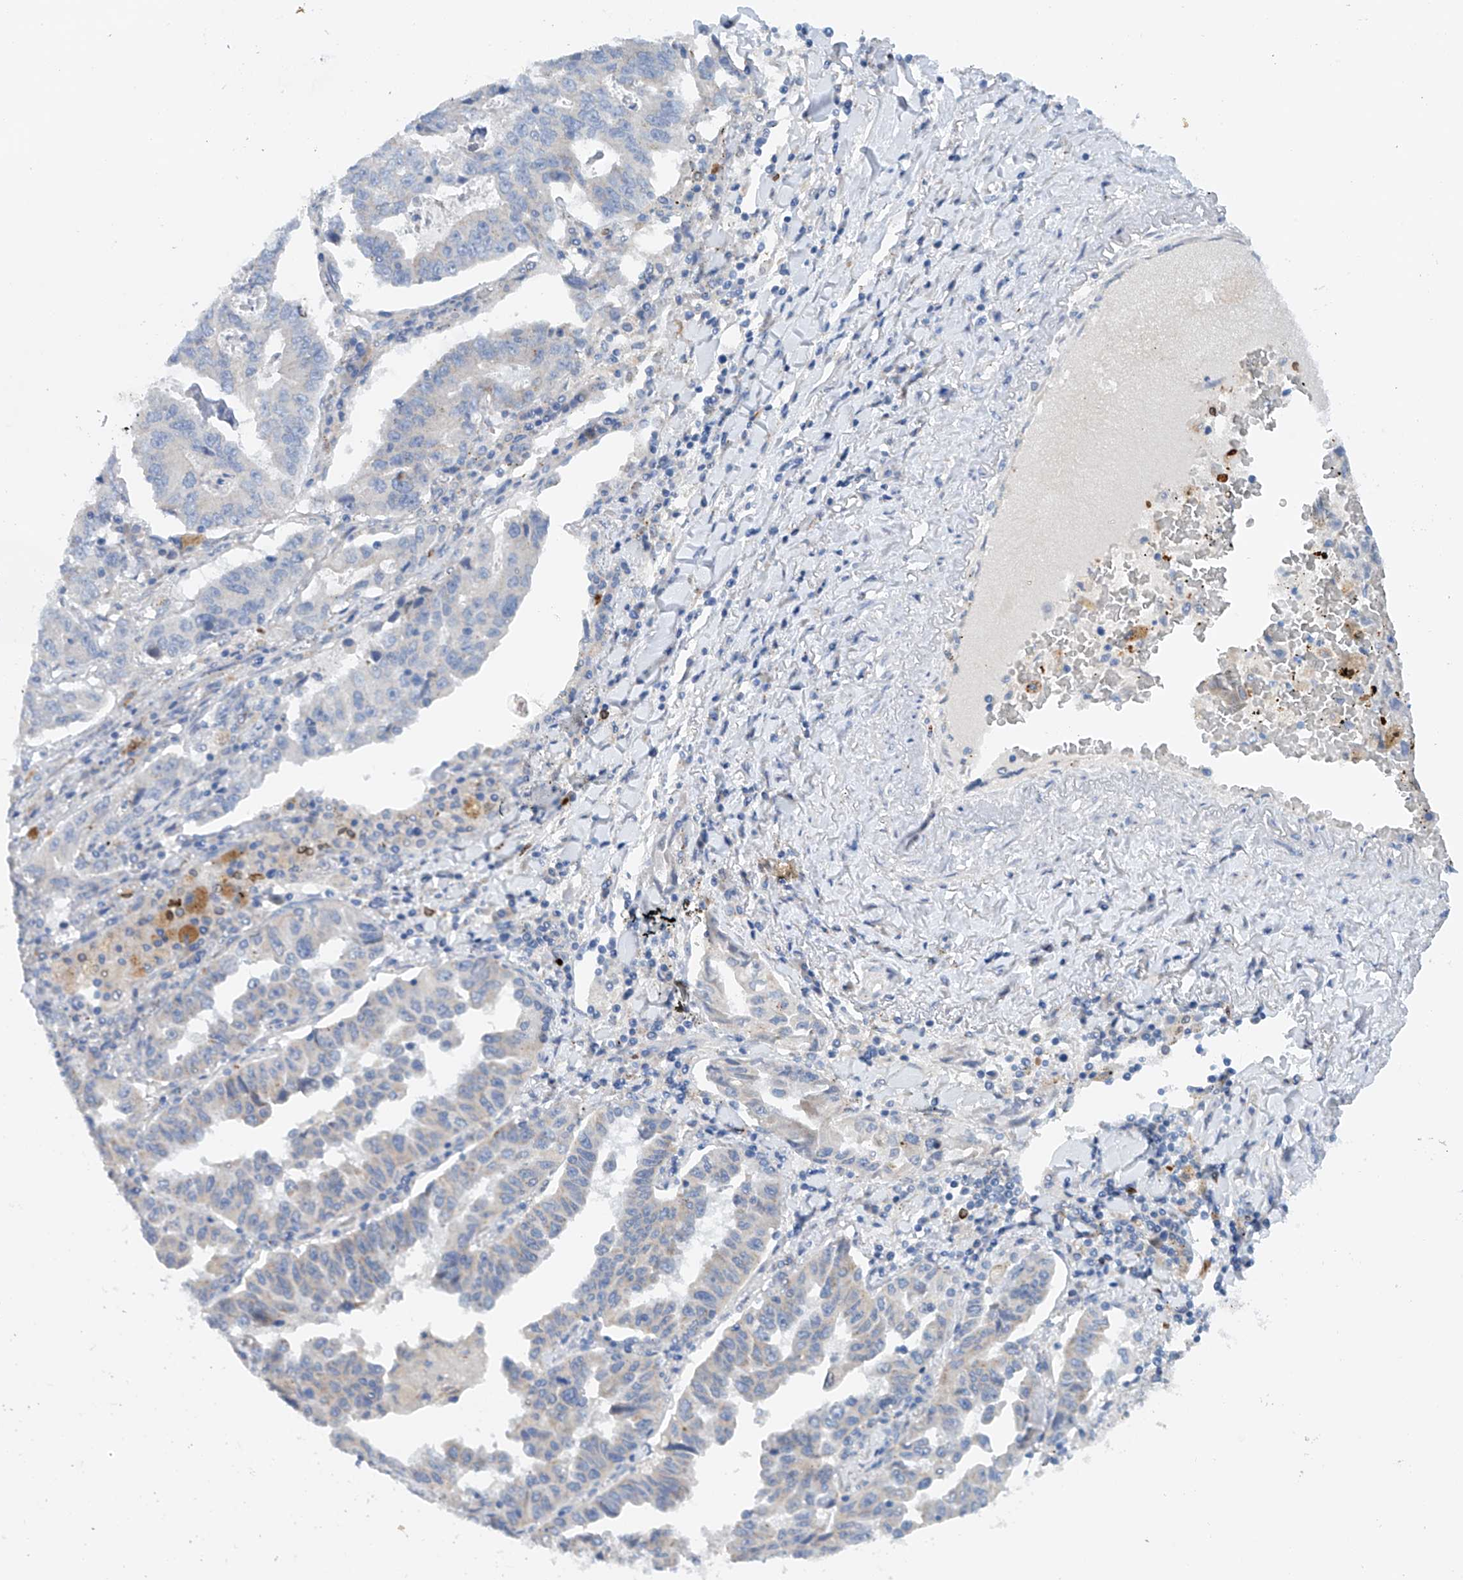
{"staining": {"intensity": "negative", "quantity": "none", "location": "none"}, "tissue": "lung cancer", "cell_type": "Tumor cells", "image_type": "cancer", "snomed": [{"axis": "morphology", "description": "Adenocarcinoma, NOS"}, {"axis": "topography", "description": "Lung"}], "caption": "DAB immunohistochemical staining of adenocarcinoma (lung) reveals no significant staining in tumor cells.", "gene": "CEP85L", "patient": {"sex": "female", "age": 51}}